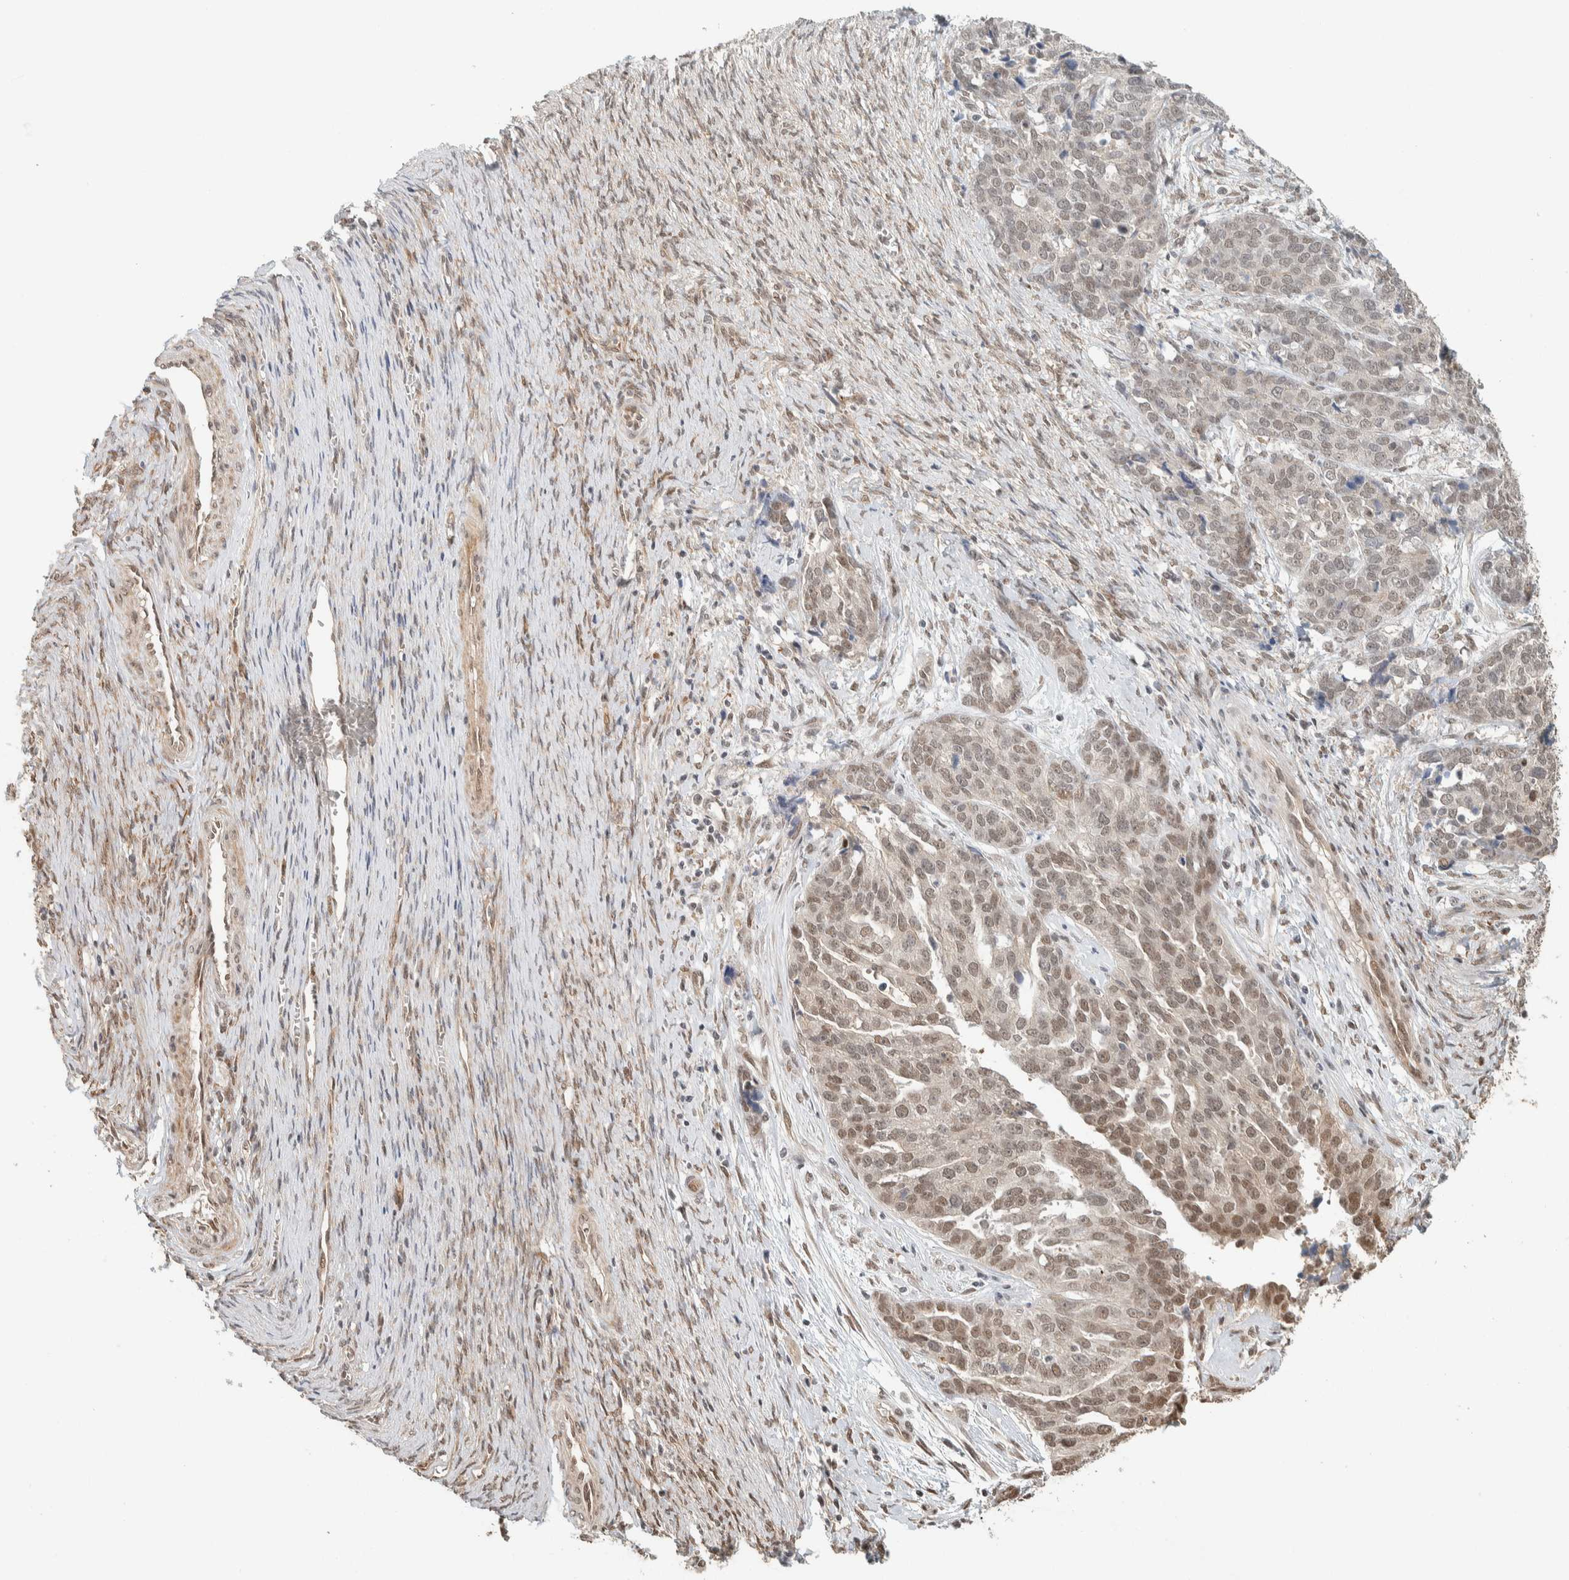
{"staining": {"intensity": "weak", "quantity": ">75%", "location": "nuclear"}, "tissue": "ovarian cancer", "cell_type": "Tumor cells", "image_type": "cancer", "snomed": [{"axis": "morphology", "description": "Cystadenocarcinoma, serous, NOS"}, {"axis": "topography", "description": "Ovary"}], "caption": "Human ovarian cancer (serous cystadenocarcinoma) stained with a brown dye displays weak nuclear positive staining in about >75% of tumor cells.", "gene": "ZBTB2", "patient": {"sex": "female", "age": 44}}